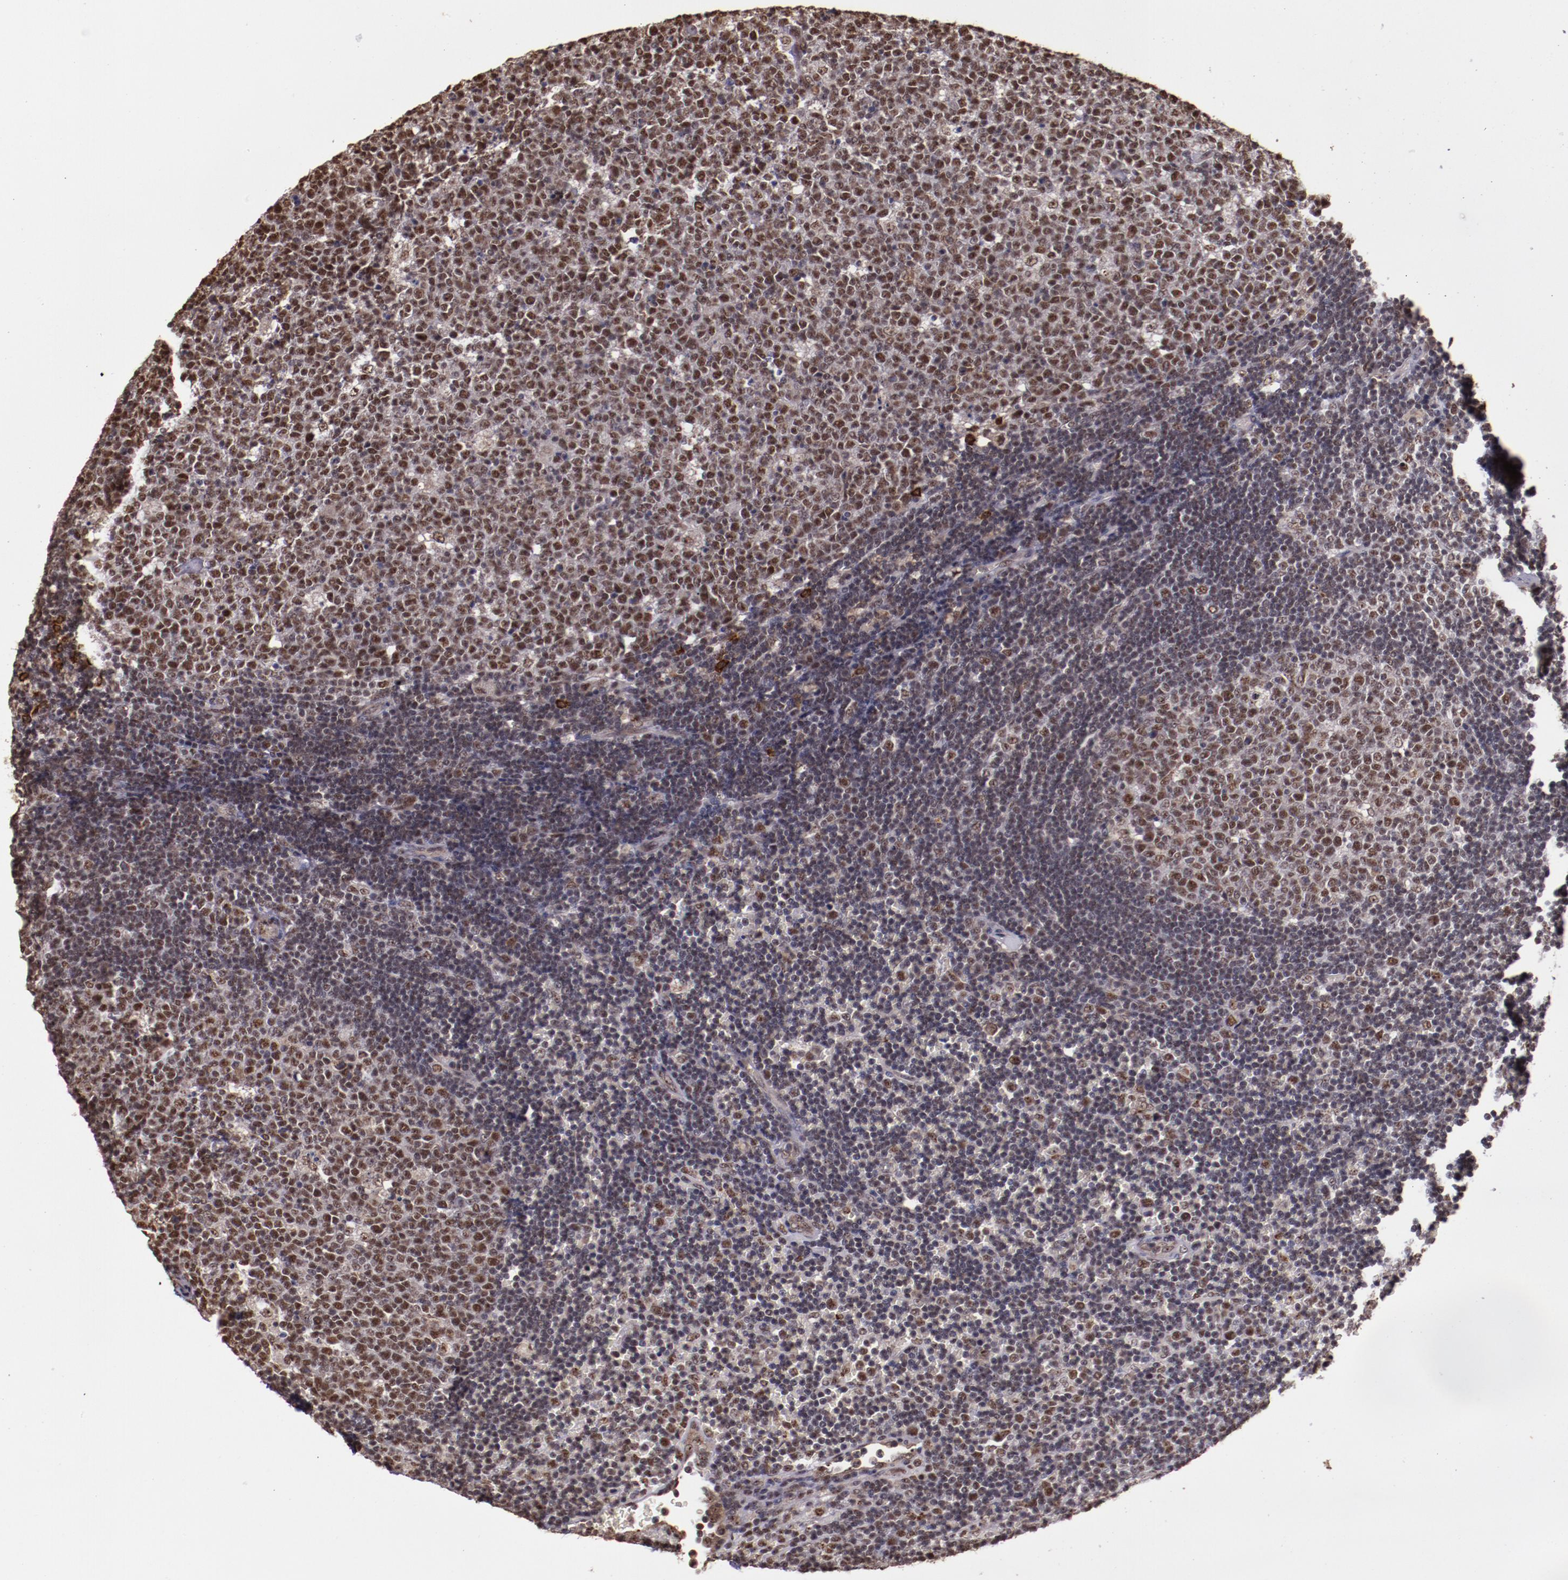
{"staining": {"intensity": "moderate", "quantity": "25%-75%", "location": "nuclear"}, "tissue": "lymph node", "cell_type": "Germinal center cells", "image_type": "normal", "snomed": [{"axis": "morphology", "description": "Normal tissue, NOS"}, {"axis": "topography", "description": "Lymph node"}, {"axis": "topography", "description": "Salivary gland"}], "caption": "Immunohistochemical staining of normal human lymph node demonstrates moderate nuclear protein staining in about 25%-75% of germinal center cells.", "gene": "CECR2", "patient": {"sex": "male", "age": 8}}